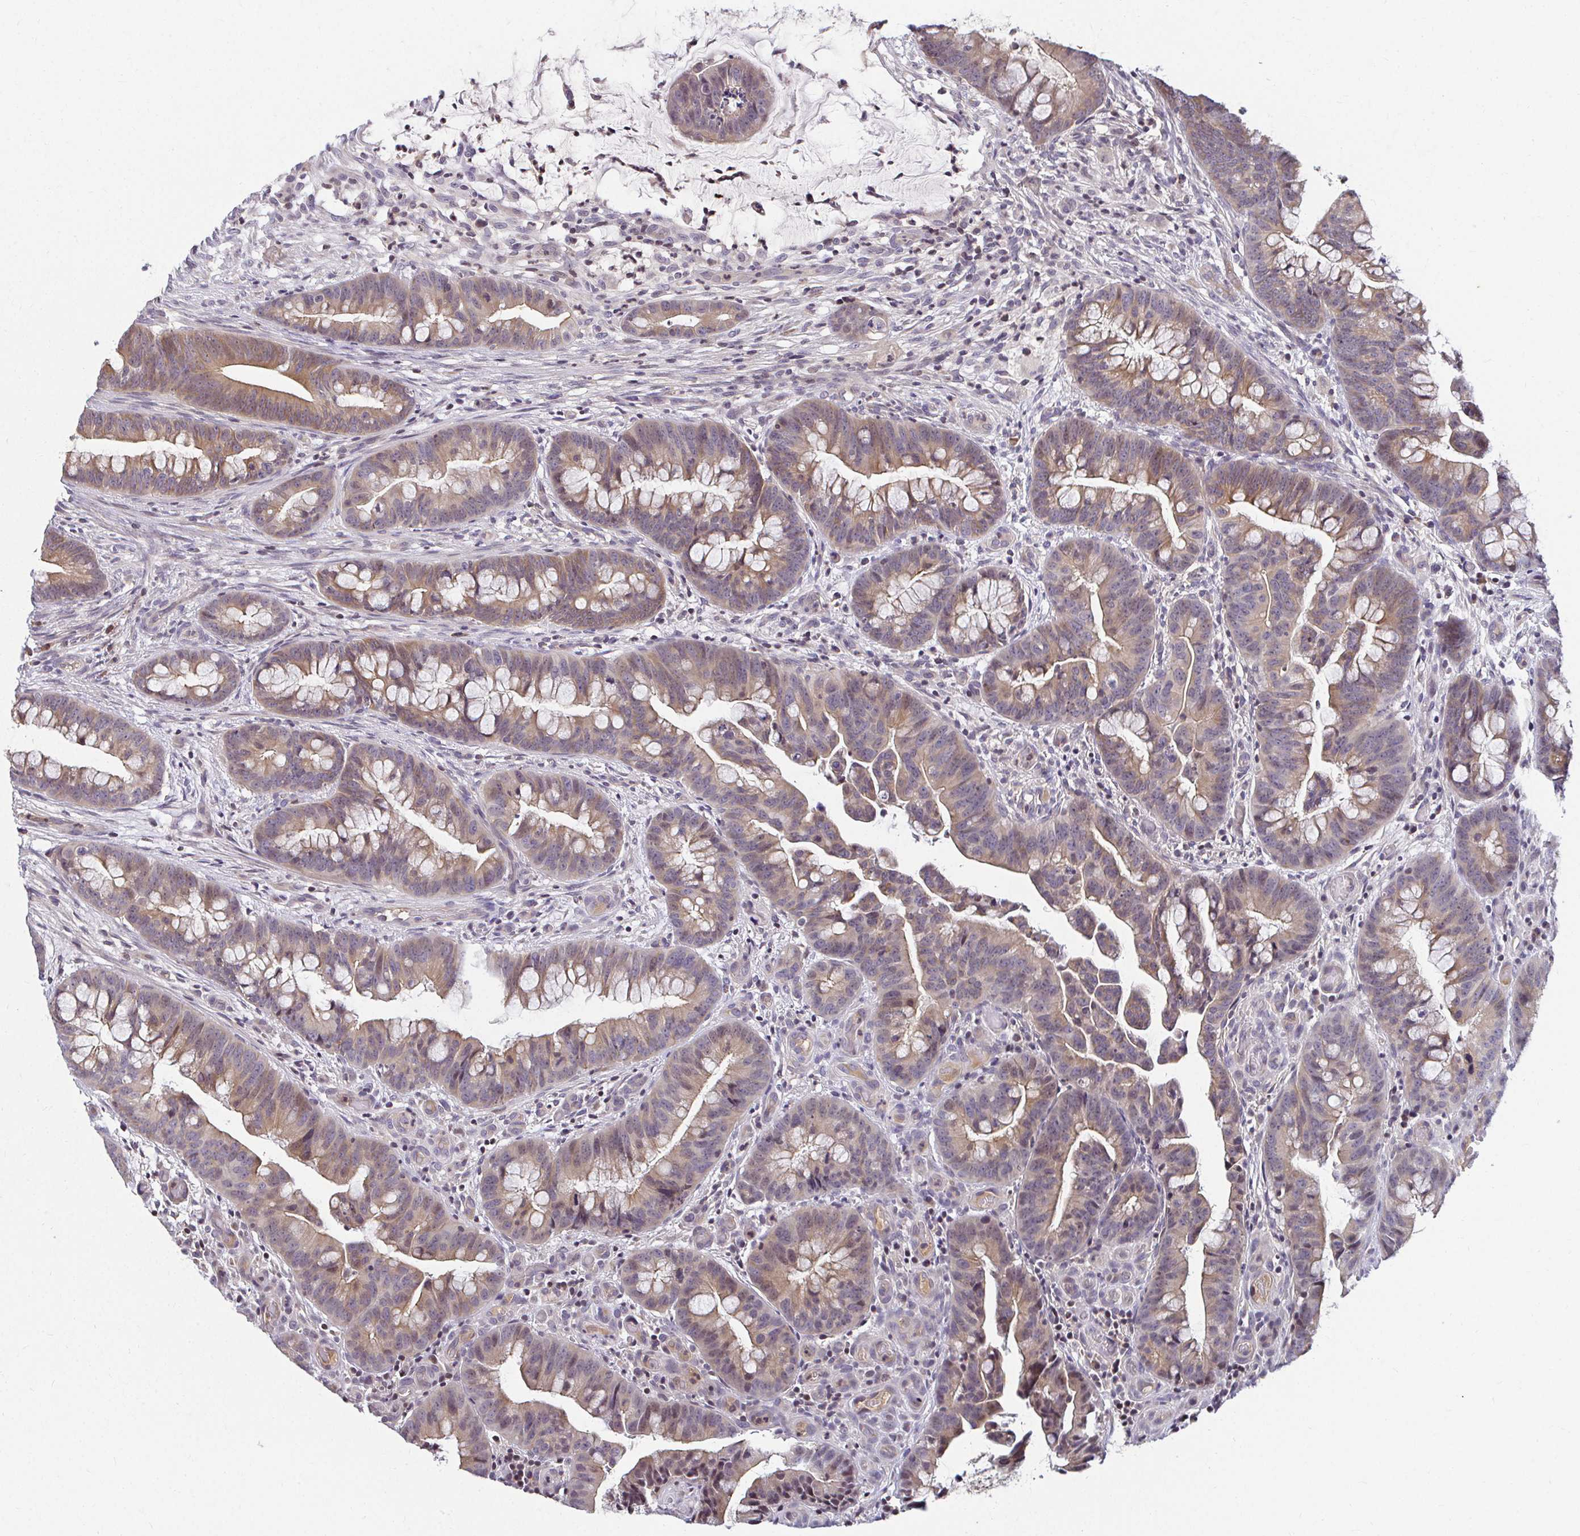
{"staining": {"intensity": "moderate", "quantity": "25%-75%", "location": "cytoplasmic/membranous"}, "tissue": "colorectal cancer", "cell_type": "Tumor cells", "image_type": "cancer", "snomed": [{"axis": "morphology", "description": "Adenocarcinoma, NOS"}, {"axis": "topography", "description": "Colon"}], "caption": "Human adenocarcinoma (colorectal) stained for a protein (brown) demonstrates moderate cytoplasmic/membranous positive staining in about 25%-75% of tumor cells.", "gene": "ANK3", "patient": {"sex": "male", "age": 62}}